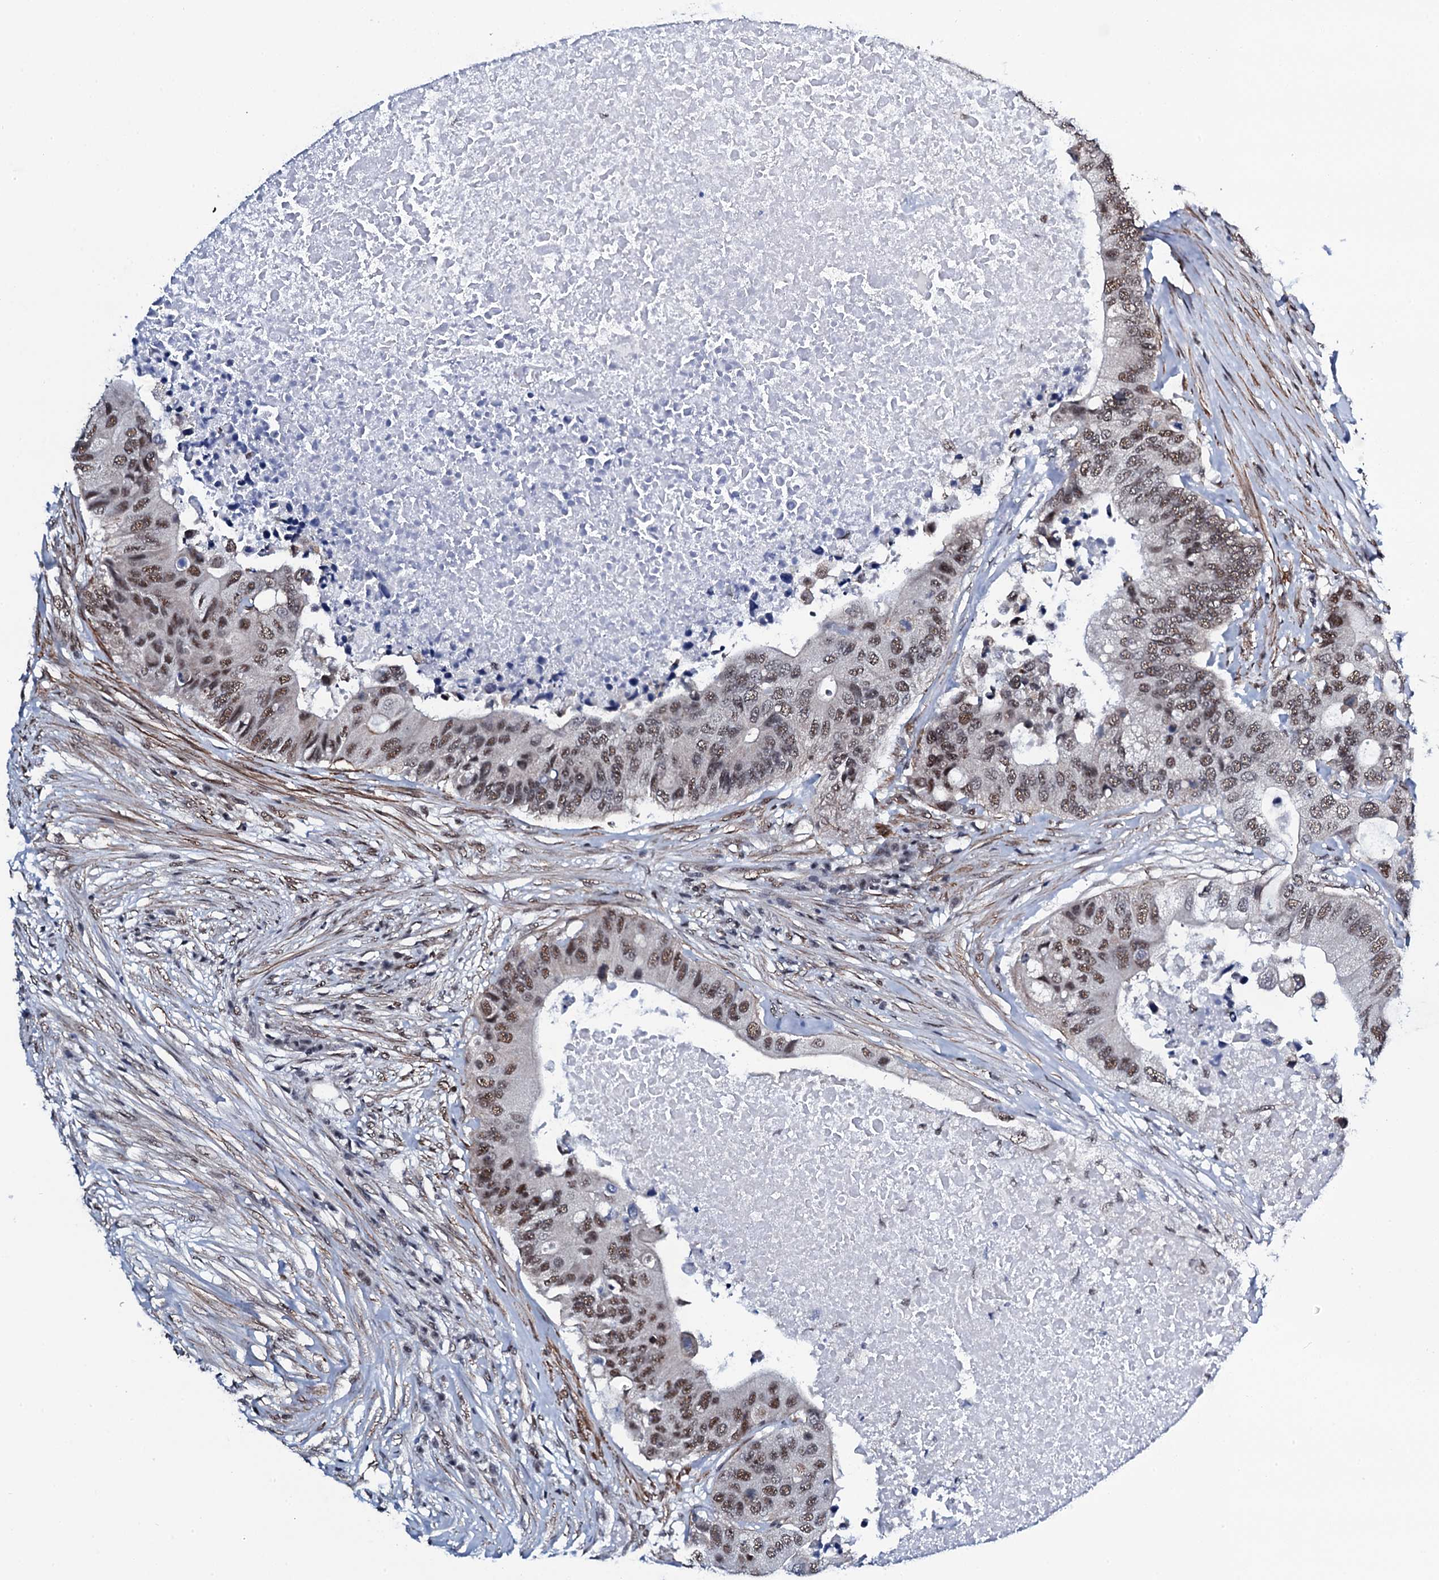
{"staining": {"intensity": "moderate", "quantity": ">75%", "location": "nuclear"}, "tissue": "colorectal cancer", "cell_type": "Tumor cells", "image_type": "cancer", "snomed": [{"axis": "morphology", "description": "Adenocarcinoma, NOS"}, {"axis": "topography", "description": "Colon"}], "caption": "Protein analysis of colorectal cancer (adenocarcinoma) tissue exhibits moderate nuclear positivity in approximately >75% of tumor cells.", "gene": "CWC15", "patient": {"sex": "male", "age": 71}}